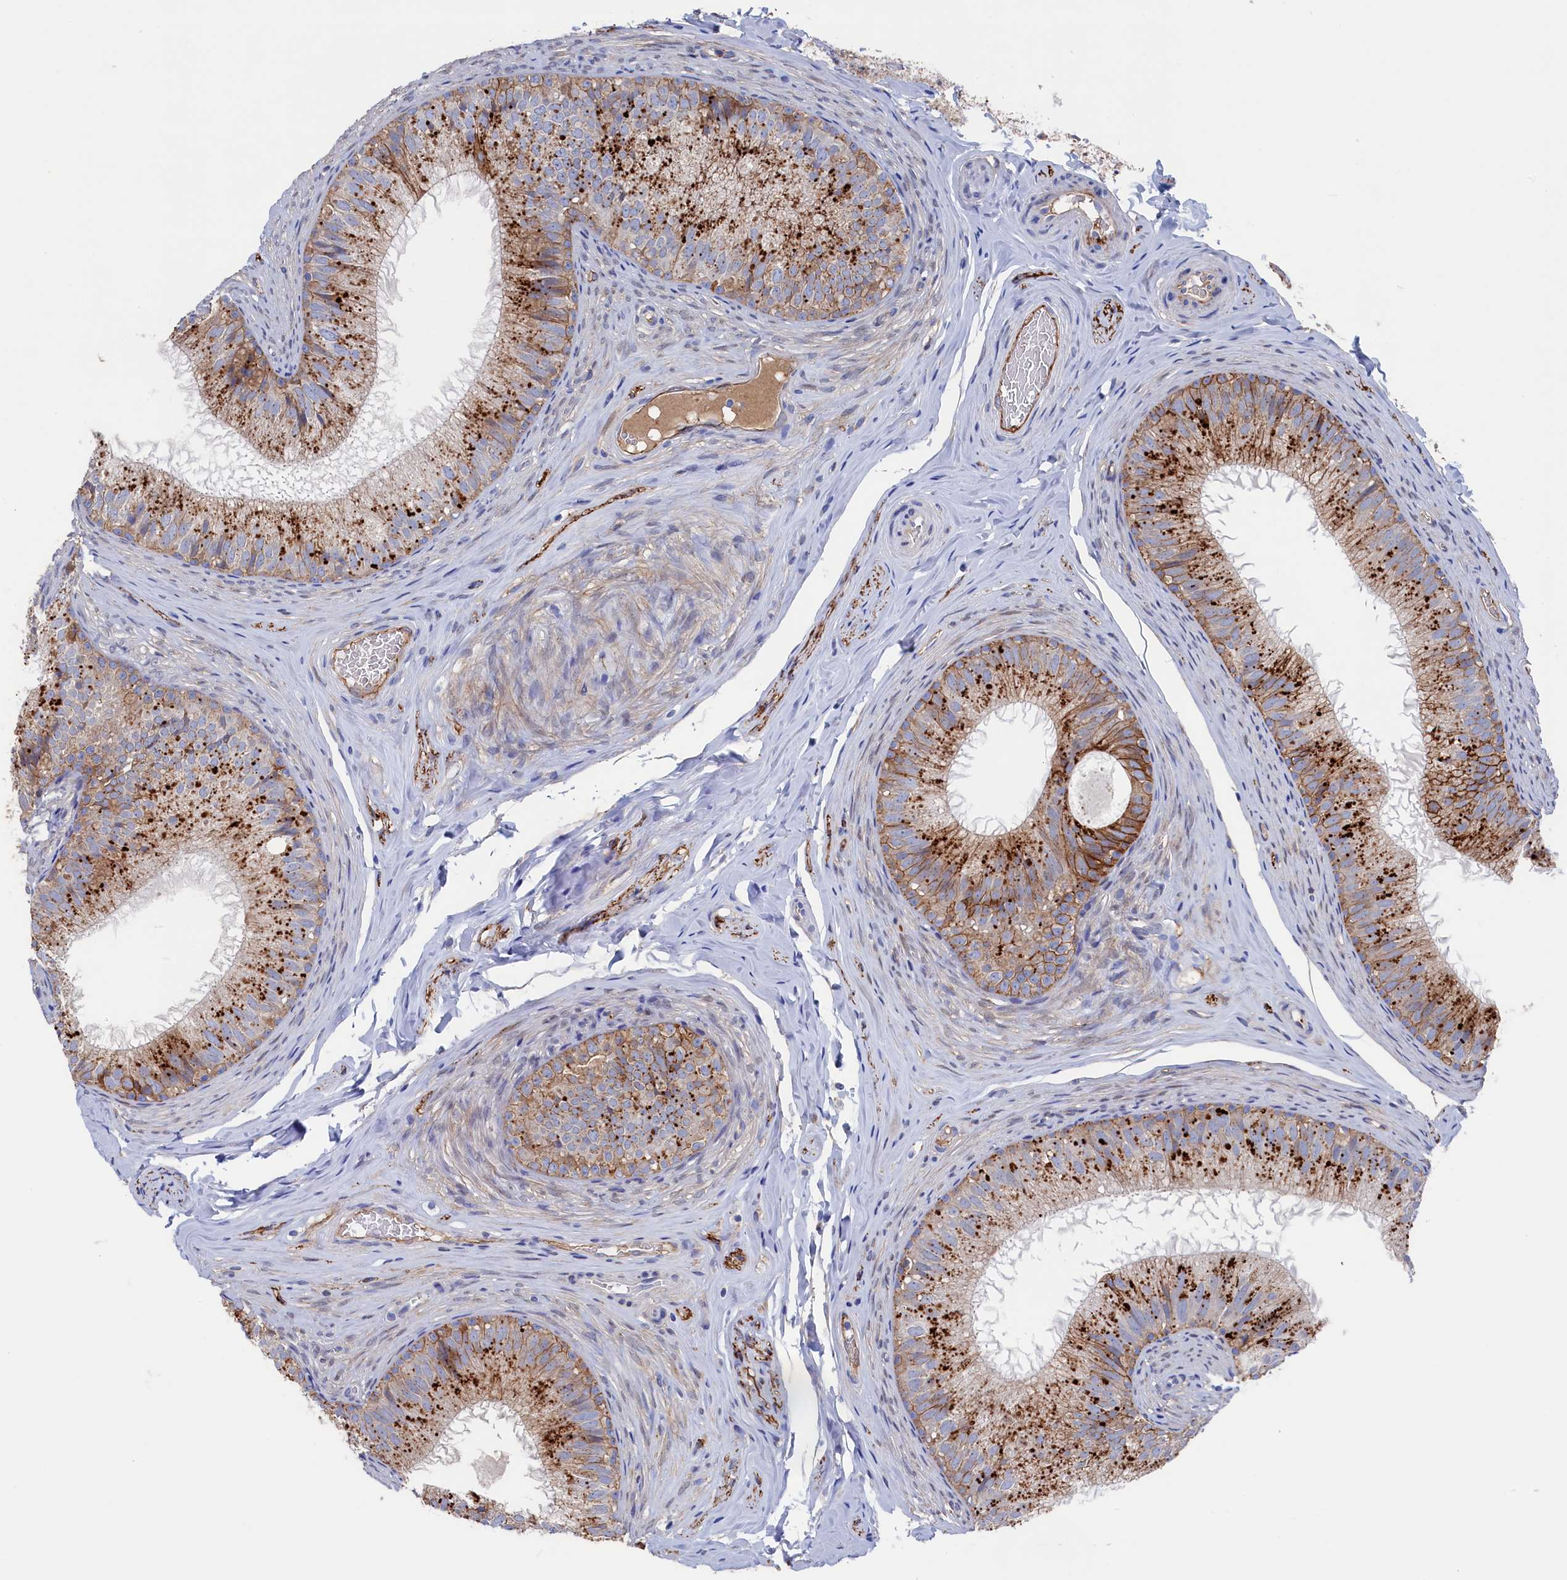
{"staining": {"intensity": "strong", "quantity": "25%-75%", "location": "cytoplasmic/membranous"}, "tissue": "epididymis", "cell_type": "Glandular cells", "image_type": "normal", "snomed": [{"axis": "morphology", "description": "Normal tissue, NOS"}, {"axis": "topography", "description": "Epididymis"}], "caption": "IHC of unremarkable human epididymis demonstrates high levels of strong cytoplasmic/membranous positivity in about 25%-75% of glandular cells. Nuclei are stained in blue.", "gene": "C12orf73", "patient": {"sex": "male", "age": 34}}